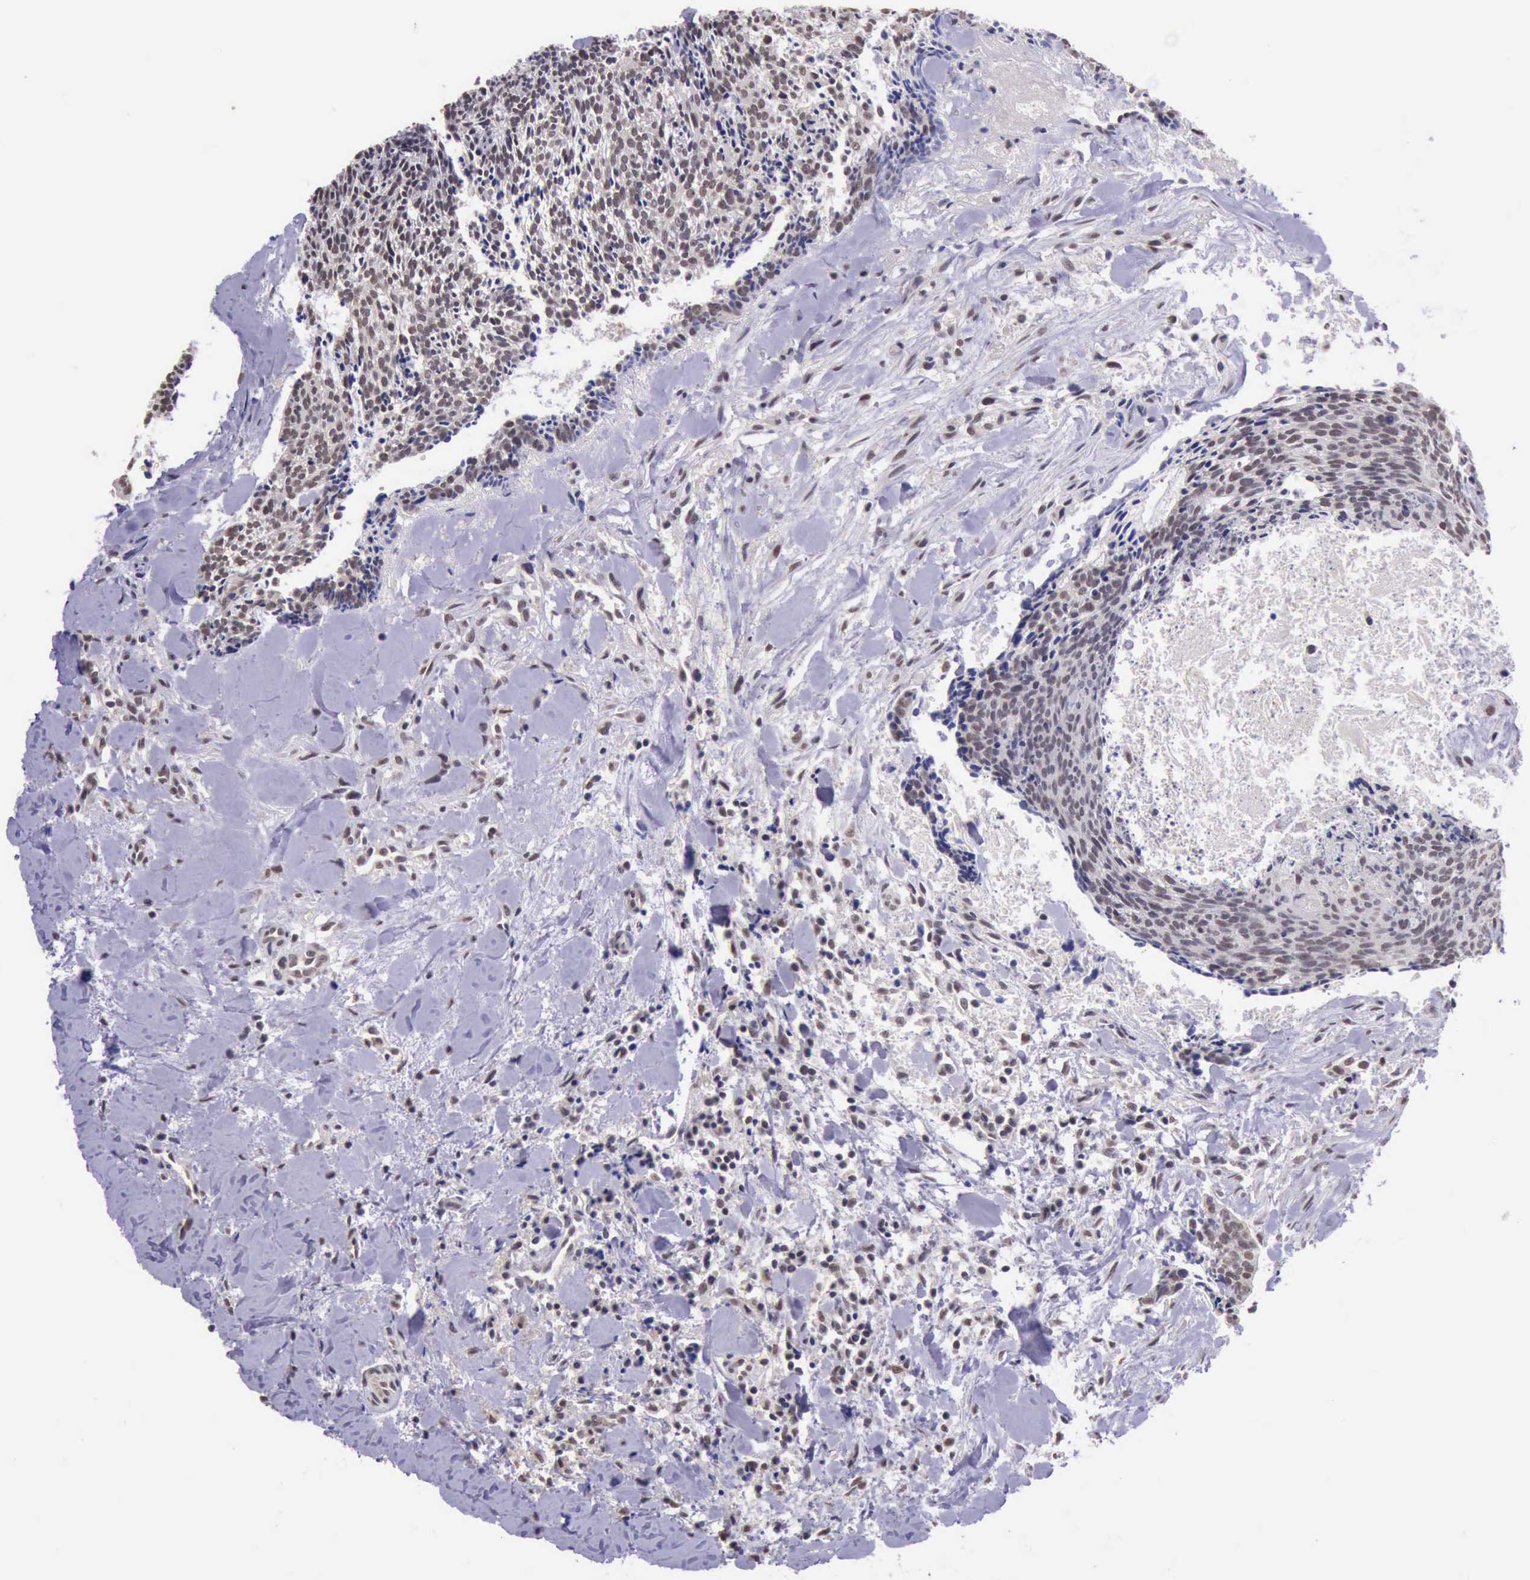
{"staining": {"intensity": "moderate", "quantity": ">75%", "location": "nuclear"}, "tissue": "head and neck cancer", "cell_type": "Tumor cells", "image_type": "cancer", "snomed": [{"axis": "morphology", "description": "Squamous cell carcinoma, NOS"}, {"axis": "topography", "description": "Salivary gland"}, {"axis": "topography", "description": "Head-Neck"}], "caption": "Immunohistochemical staining of head and neck cancer (squamous cell carcinoma) demonstrates moderate nuclear protein staining in approximately >75% of tumor cells.", "gene": "PRPF39", "patient": {"sex": "male", "age": 70}}